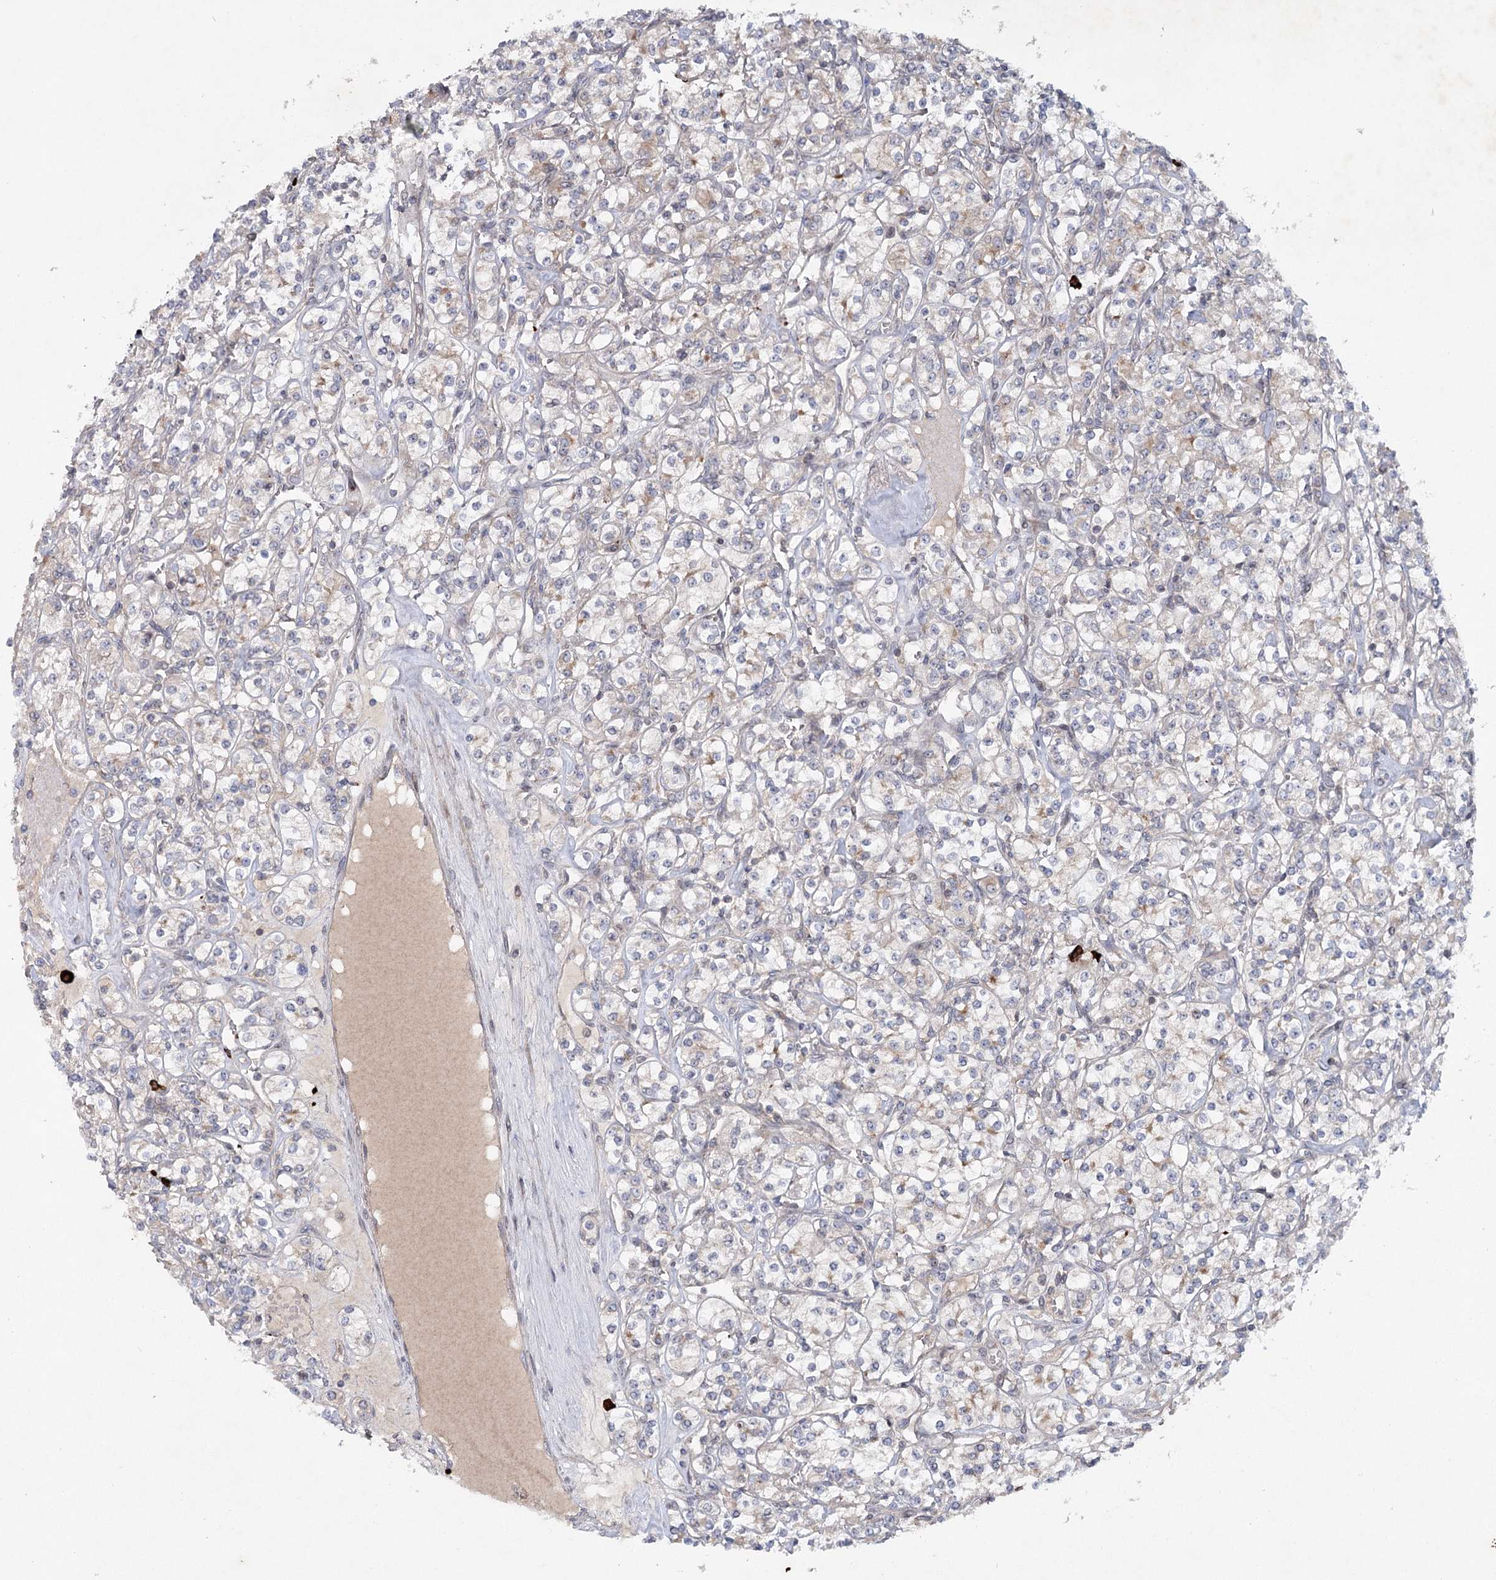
{"staining": {"intensity": "weak", "quantity": "<25%", "location": "cytoplasmic/membranous"}, "tissue": "renal cancer", "cell_type": "Tumor cells", "image_type": "cancer", "snomed": [{"axis": "morphology", "description": "Adenocarcinoma, NOS"}, {"axis": "topography", "description": "Kidney"}], "caption": "Immunohistochemical staining of adenocarcinoma (renal) reveals no significant expression in tumor cells. (DAB (3,3'-diaminobenzidine) IHC with hematoxylin counter stain).", "gene": "MAP3K13", "patient": {"sex": "male", "age": 77}}